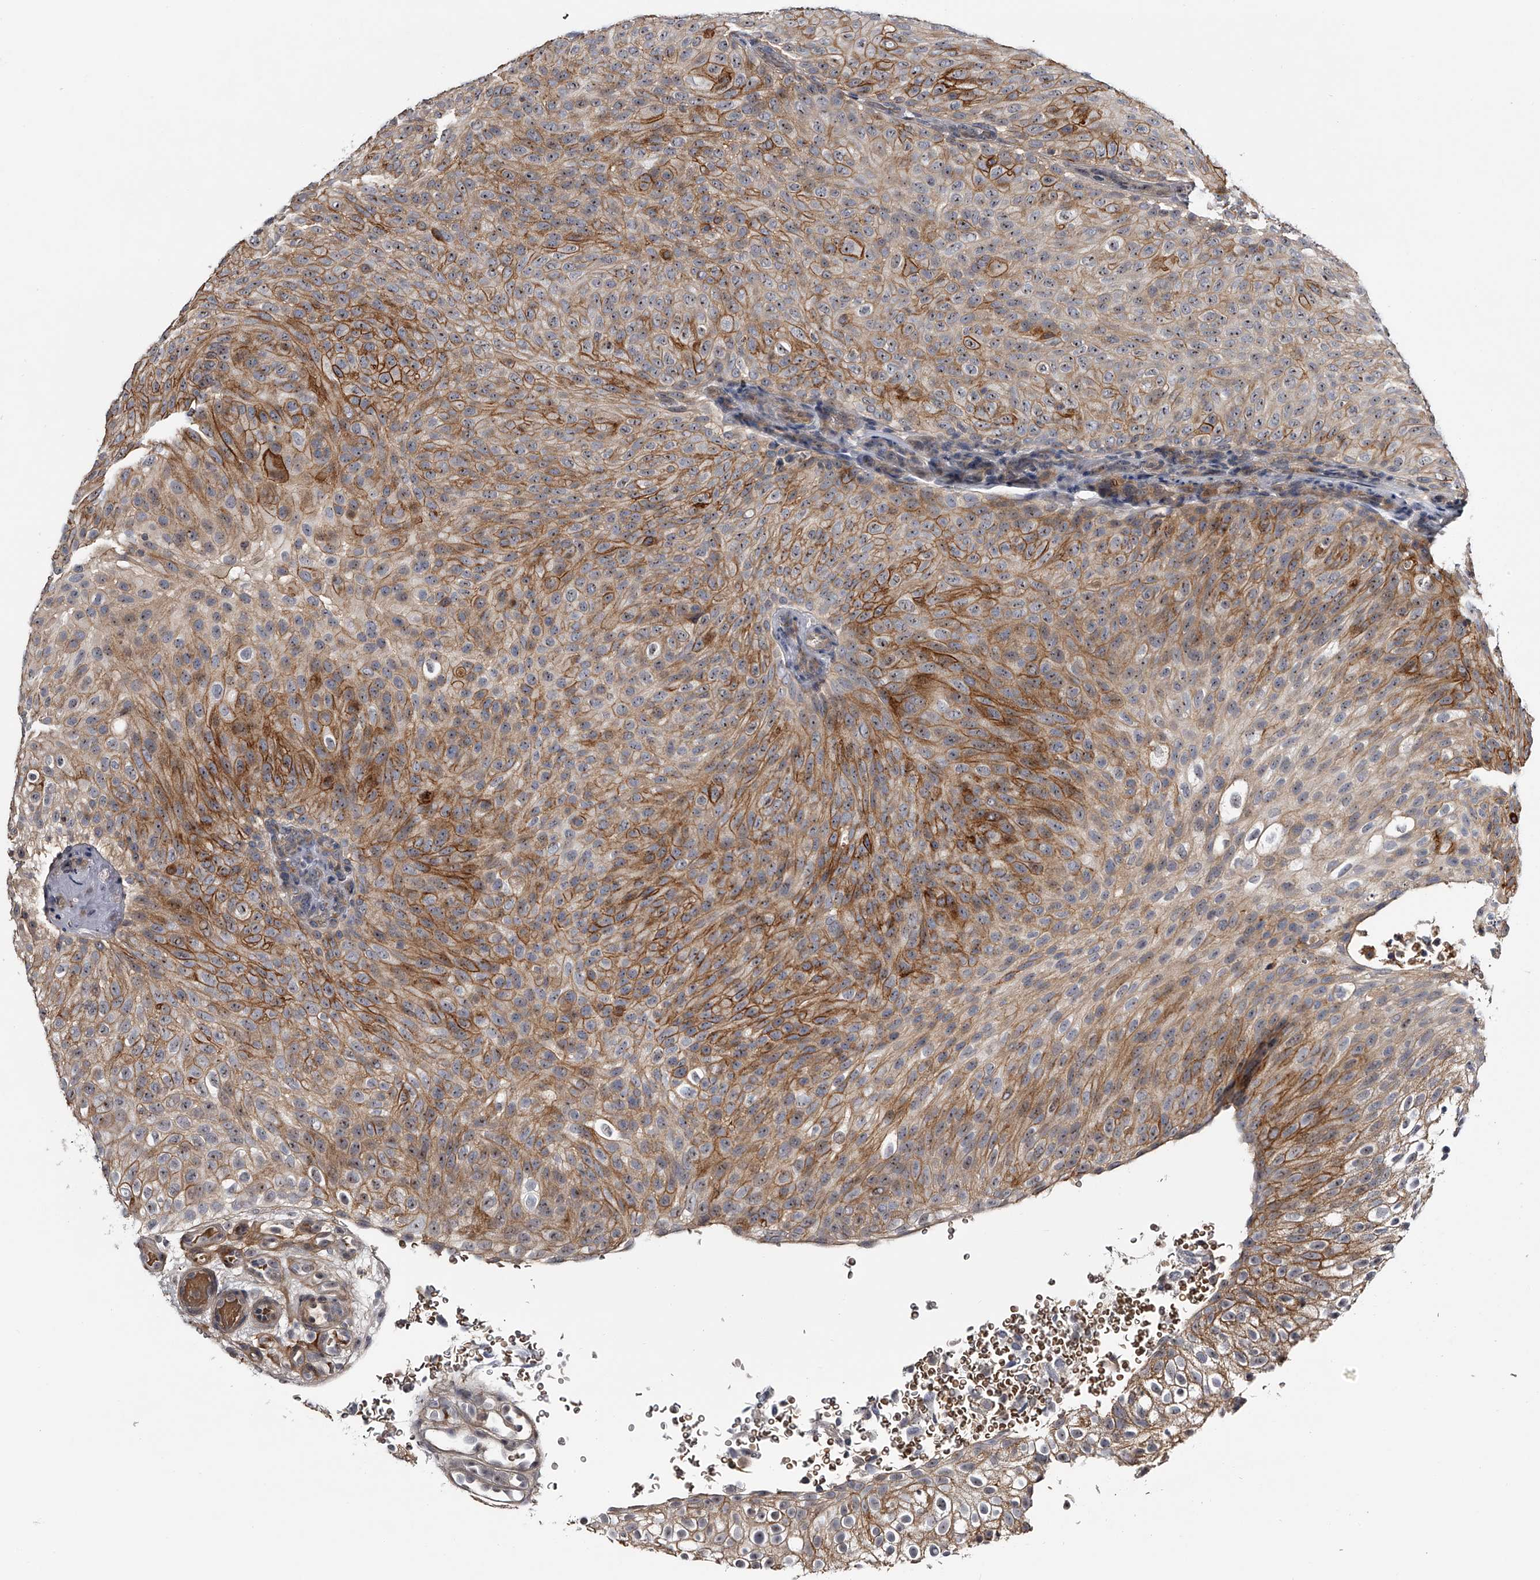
{"staining": {"intensity": "moderate", "quantity": "25%-75%", "location": "cytoplasmic/membranous,nuclear"}, "tissue": "urothelial cancer", "cell_type": "Tumor cells", "image_type": "cancer", "snomed": [{"axis": "morphology", "description": "Urothelial carcinoma, Low grade"}, {"axis": "topography", "description": "Urinary bladder"}], "caption": "Immunohistochemistry histopathology image of human urothelial cancer stained for a protein (brown), which shows medium levels of moderate cytoplasmic/membranous and nuclear positivity in about 25%-75% of tumor cells.", "gene": "MDN1", "patient": {"sex": "male", "age": 78}}